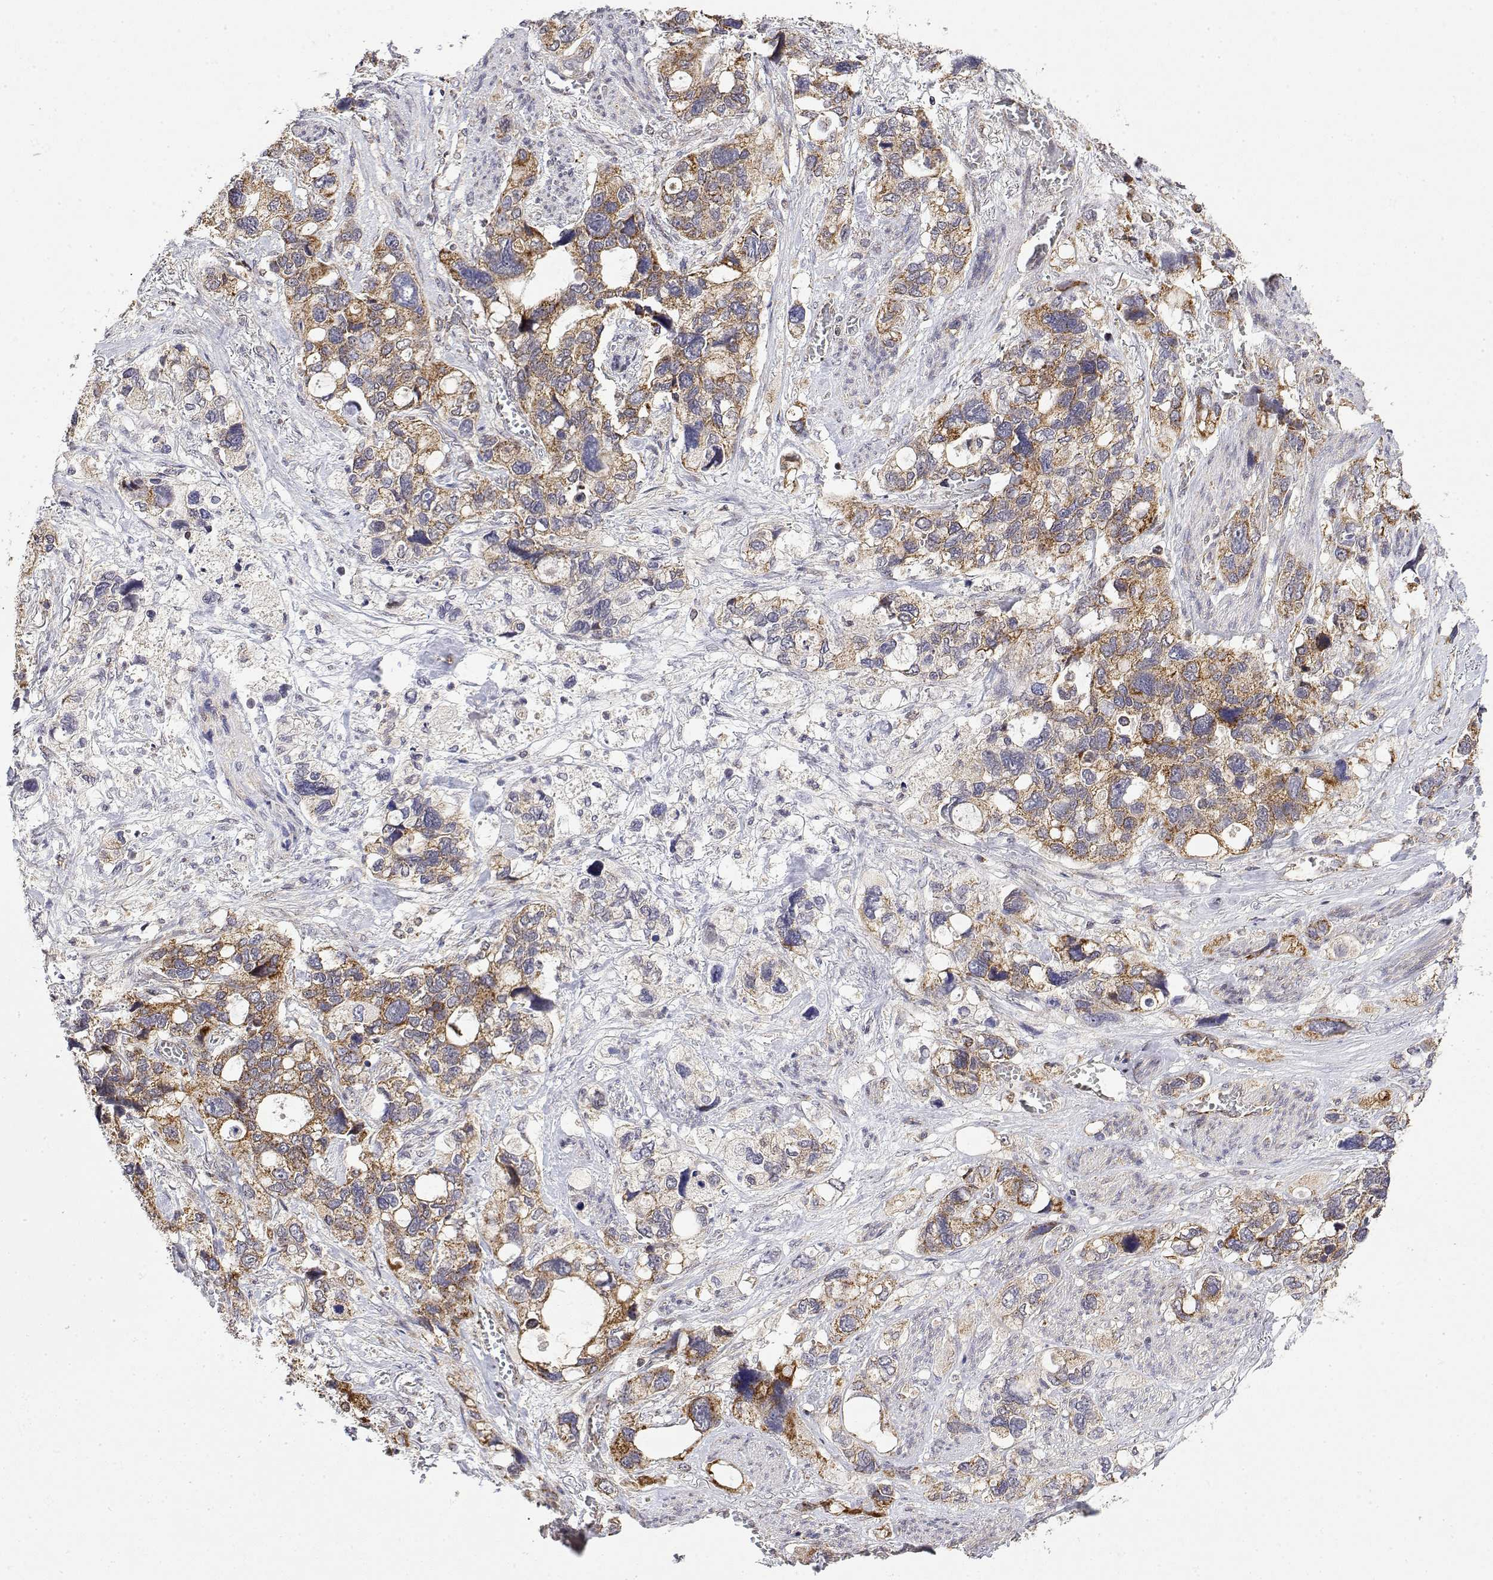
{"staining": {"intensity": "moderate", "quantity": ">75%", "location": "cytoplasmic/membranous"}, "tissue": "stomach cancer", "cell_type": "Tumor cells", "image_type": "cancer", "snomed": [{"axis": "morphology", "description": "Adenocarcinoma, NOS"}, {"axis": "topography", "description": "Stomach, upper"}], "caption": "Immunohistochemistry of human adenocarcinoma (stomach) displays medium levels of moderate cytoplasmic/membranous positivity in about >75% of tumor cells. (Stains: DAB (3,3'-diaminobenzidine) in brown, nuclei in blue, Microscopy: brightfield microscopy at high magnification).", "gene": "GADD45GIP1", "patient": {"sex": "female", "age": 81}}